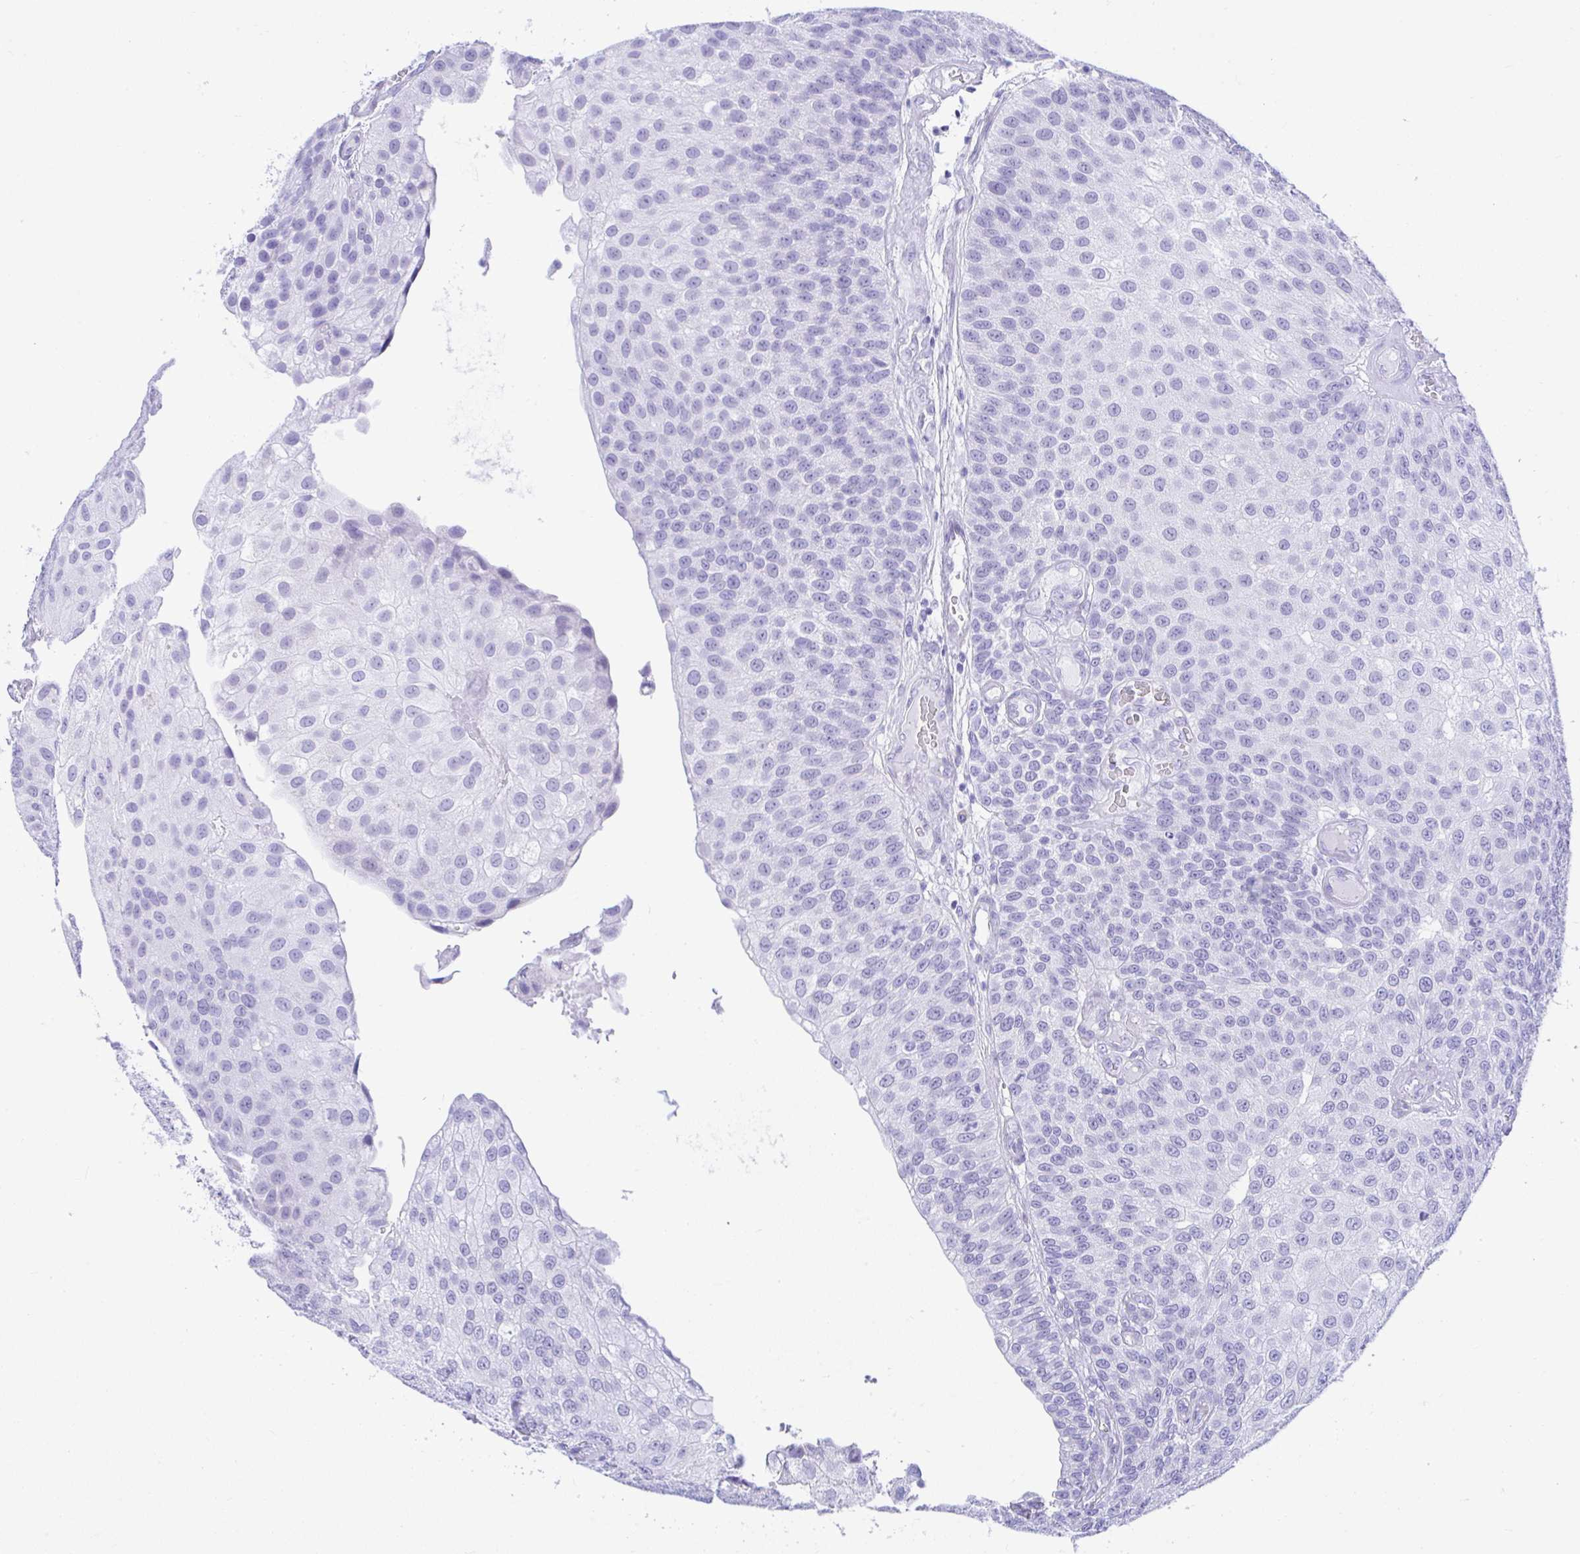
{"staining": {"intensity": "negative", "quantity": "none", "location": "none"}, "tissue": "urothelial cancer", "cell_type": "Tumor cells", "image_type": "cancer", "snomed": [{"axis": "morphology", "description": "Urothelial carcinoma, NOS"}, {"axis": "topography", "description": "Urinary bladder"}], "caption": "Human transitional cell carcinoma stained for a protein using immunohistochemistry (IHC) demonstrates no expression in tumor cells.", "gene": "SEL1L2", "patient": {"sex": "male", "age": 87}}